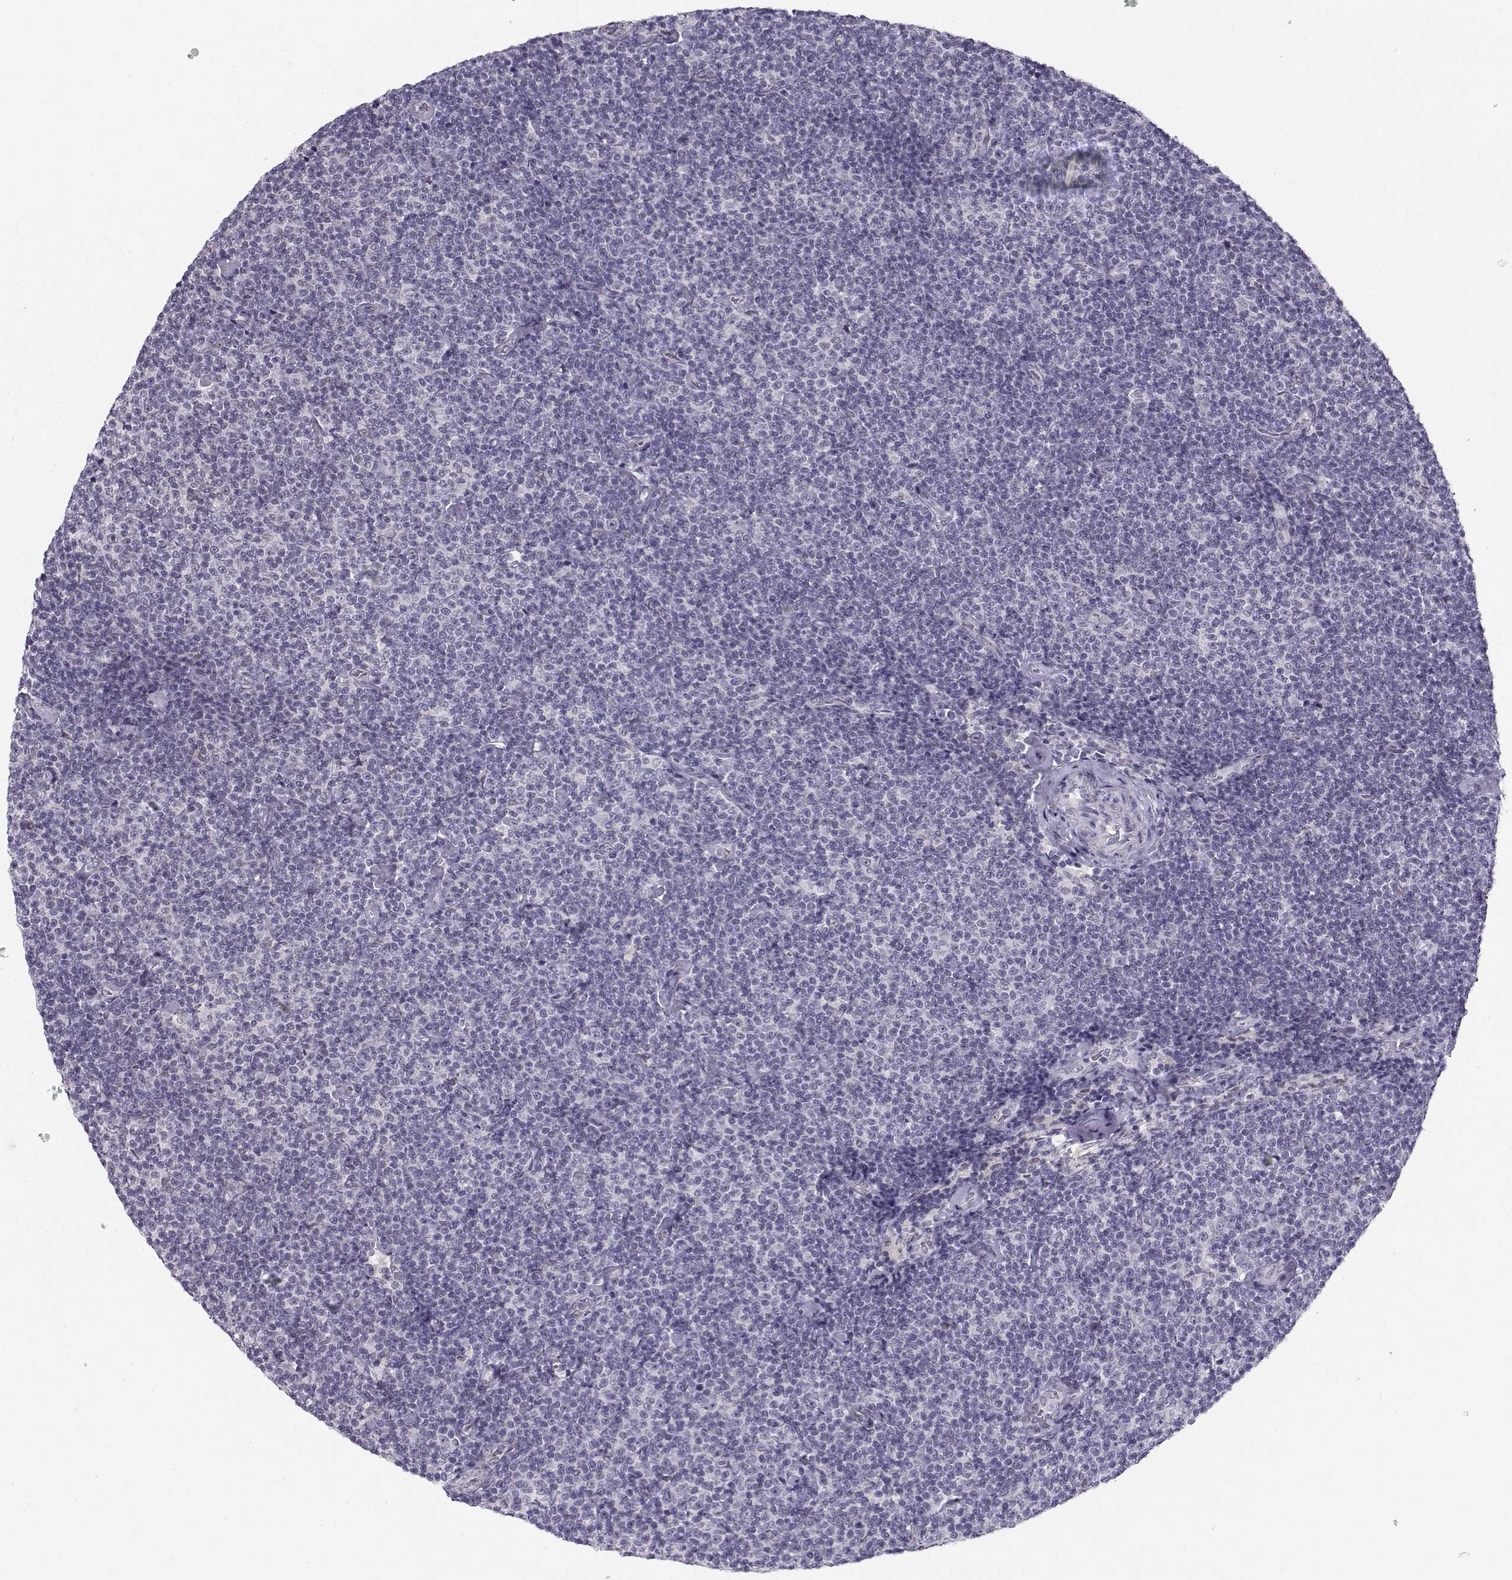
{"staining": {"intensity": "negative", "quantity": "none", "location": "none"}, "tissue": "lymphoma", "cell_type": "Tumor cells", "image_type": "cancer", "snomed": [{"axis": "morphology", "description": "Malignant lymphoma, non-Hodgkin's type, Low grade"}, {"axis": "topography", "description": "Lymph node"}], "caption": "DAB (3,3'-diaminobenzidine) immunohistochemical staining of human low-grade malignant lymphoma, non-Hodgkin's type exhibits no significant positivity in tumor cells.", "gene": "C16orf86", "patient": {"sex": "male", "age": 81}}